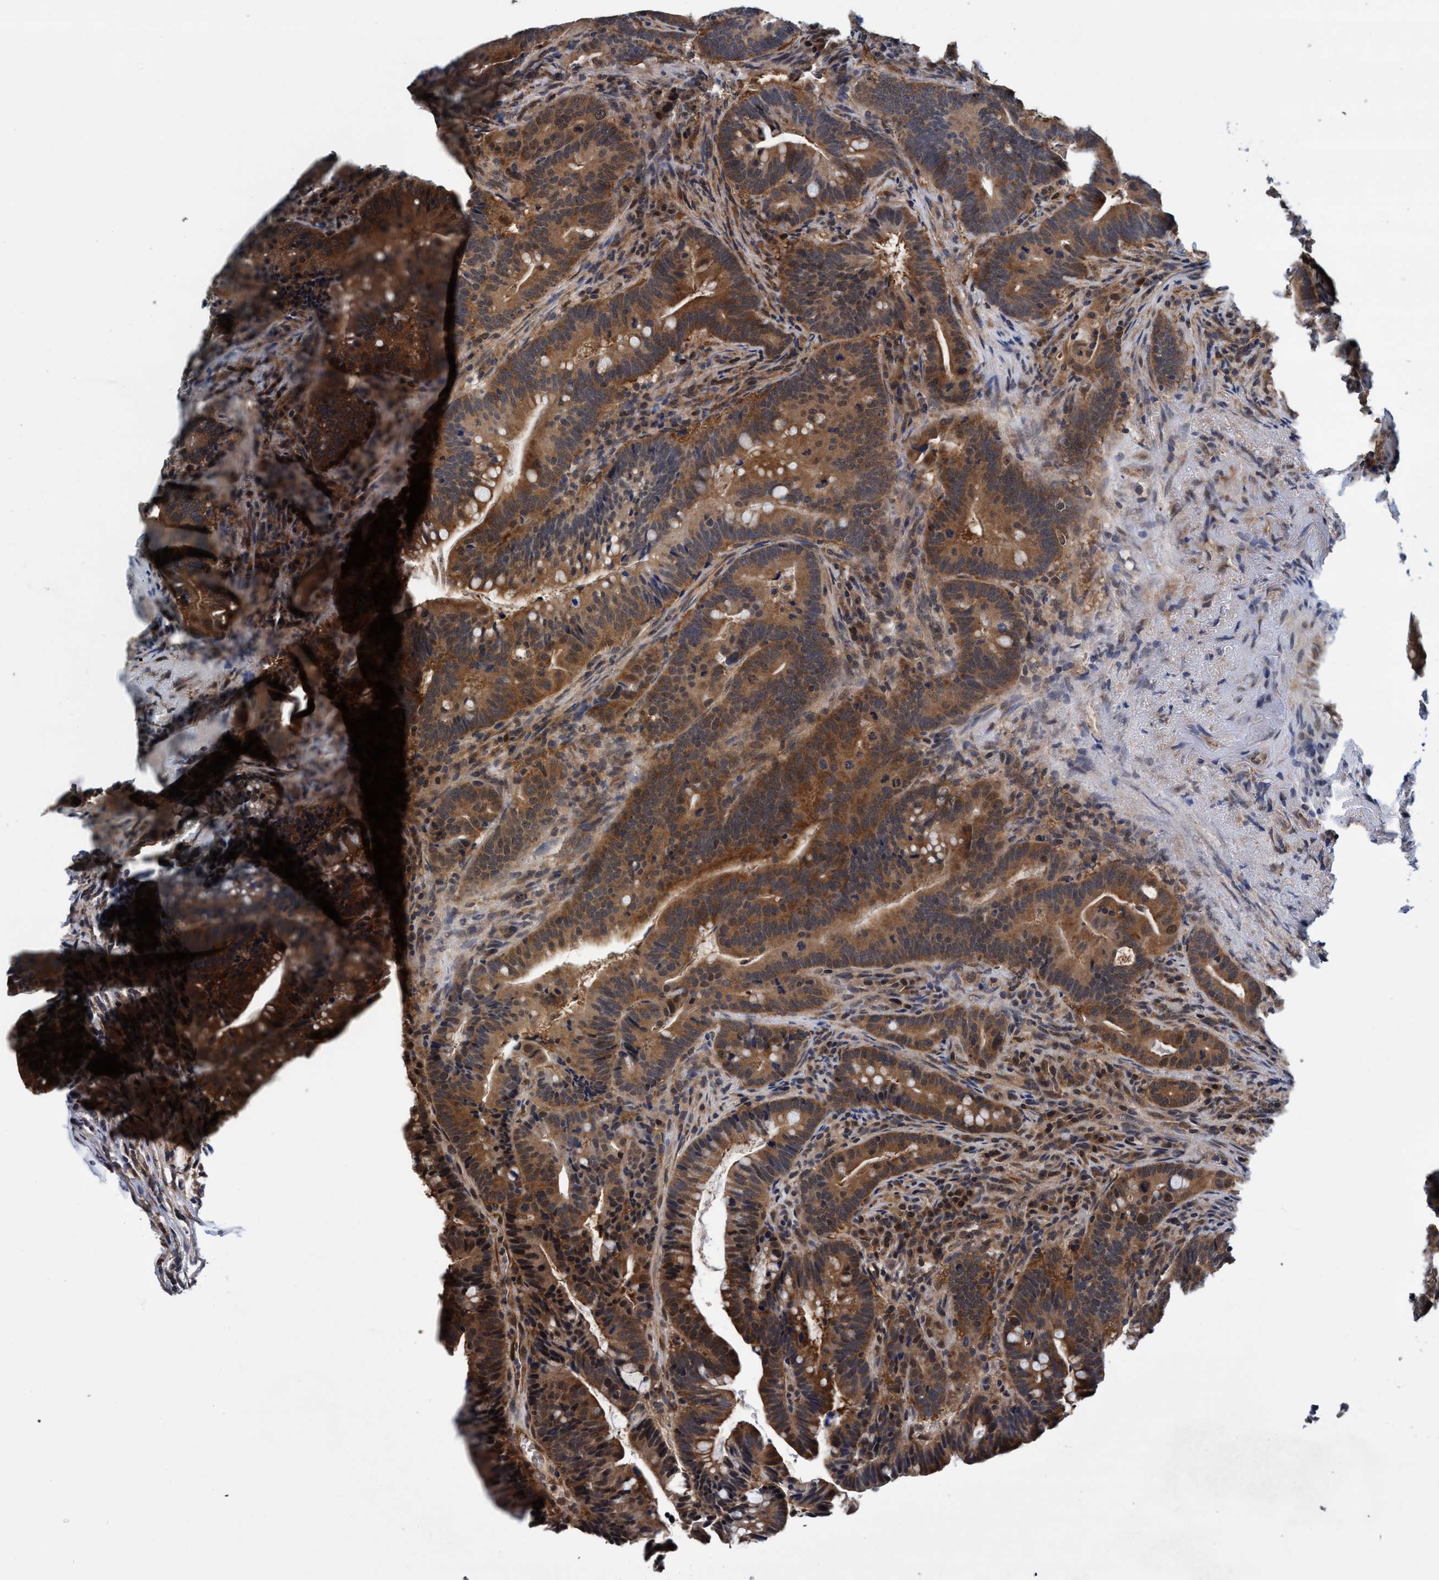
{"staining": {"intensity": "moderate", "quantity": ">75%", "location": "cytoplasmic/membranous"}, "tissue": "colorectal cancer", "cell_type": "Tumor cells", "image_type": "cancer", "snomed": [{"axis": "morphology", "description": "Adenocarcinoma, NOS"}, {"axis": "topography", "description": "Colon"}], "caption": "Moderate cytoplasmic/membranous expression for a protein is seen in about >75% of tumor cells of colorectal cancer using immunohistochemistry (IHC).", "gene": "PSMD12", "patient": {"sex": "female", "age": 66}}